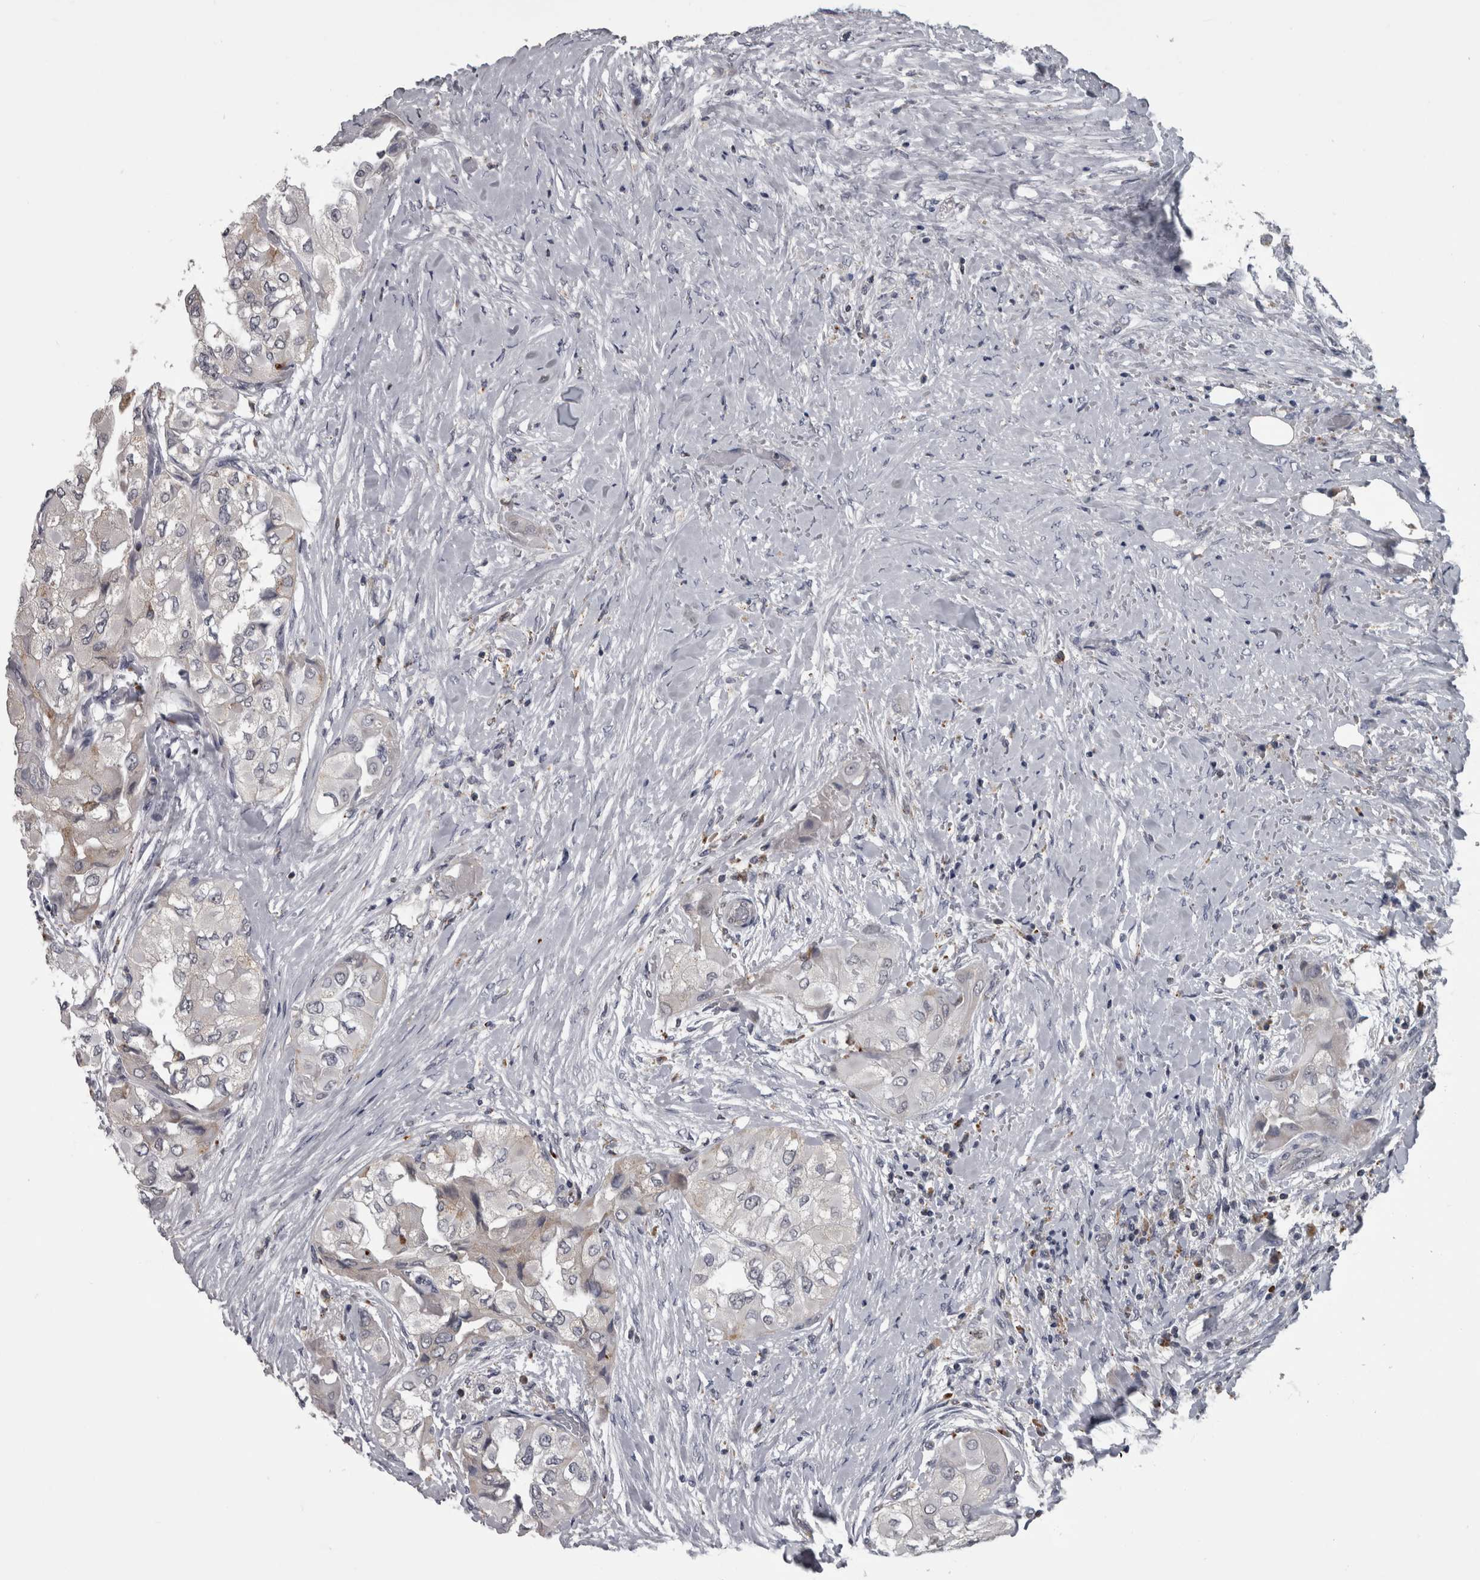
{"staining": {"intensity": "negative", "quantity": "none", "location": "none"}, "tissue": "thyroid cancer", "cell_type": "Tumor cells", "image_type": "cancer", "snomed": [{"axis": "morphology", "description": "Papillary adenocarcinoma, NOS"}, {"axis": "topography", "description": "Thyroid gland"}], "caption": "IHC histopathology image of neoplastic tissue: thyroid cancer (papillary adenocarcinoma) stained with DAB displays no significant protein positivity in tumor cells.", "gene": "NAAA", "patient": {"sex": "female", "age": 59}}